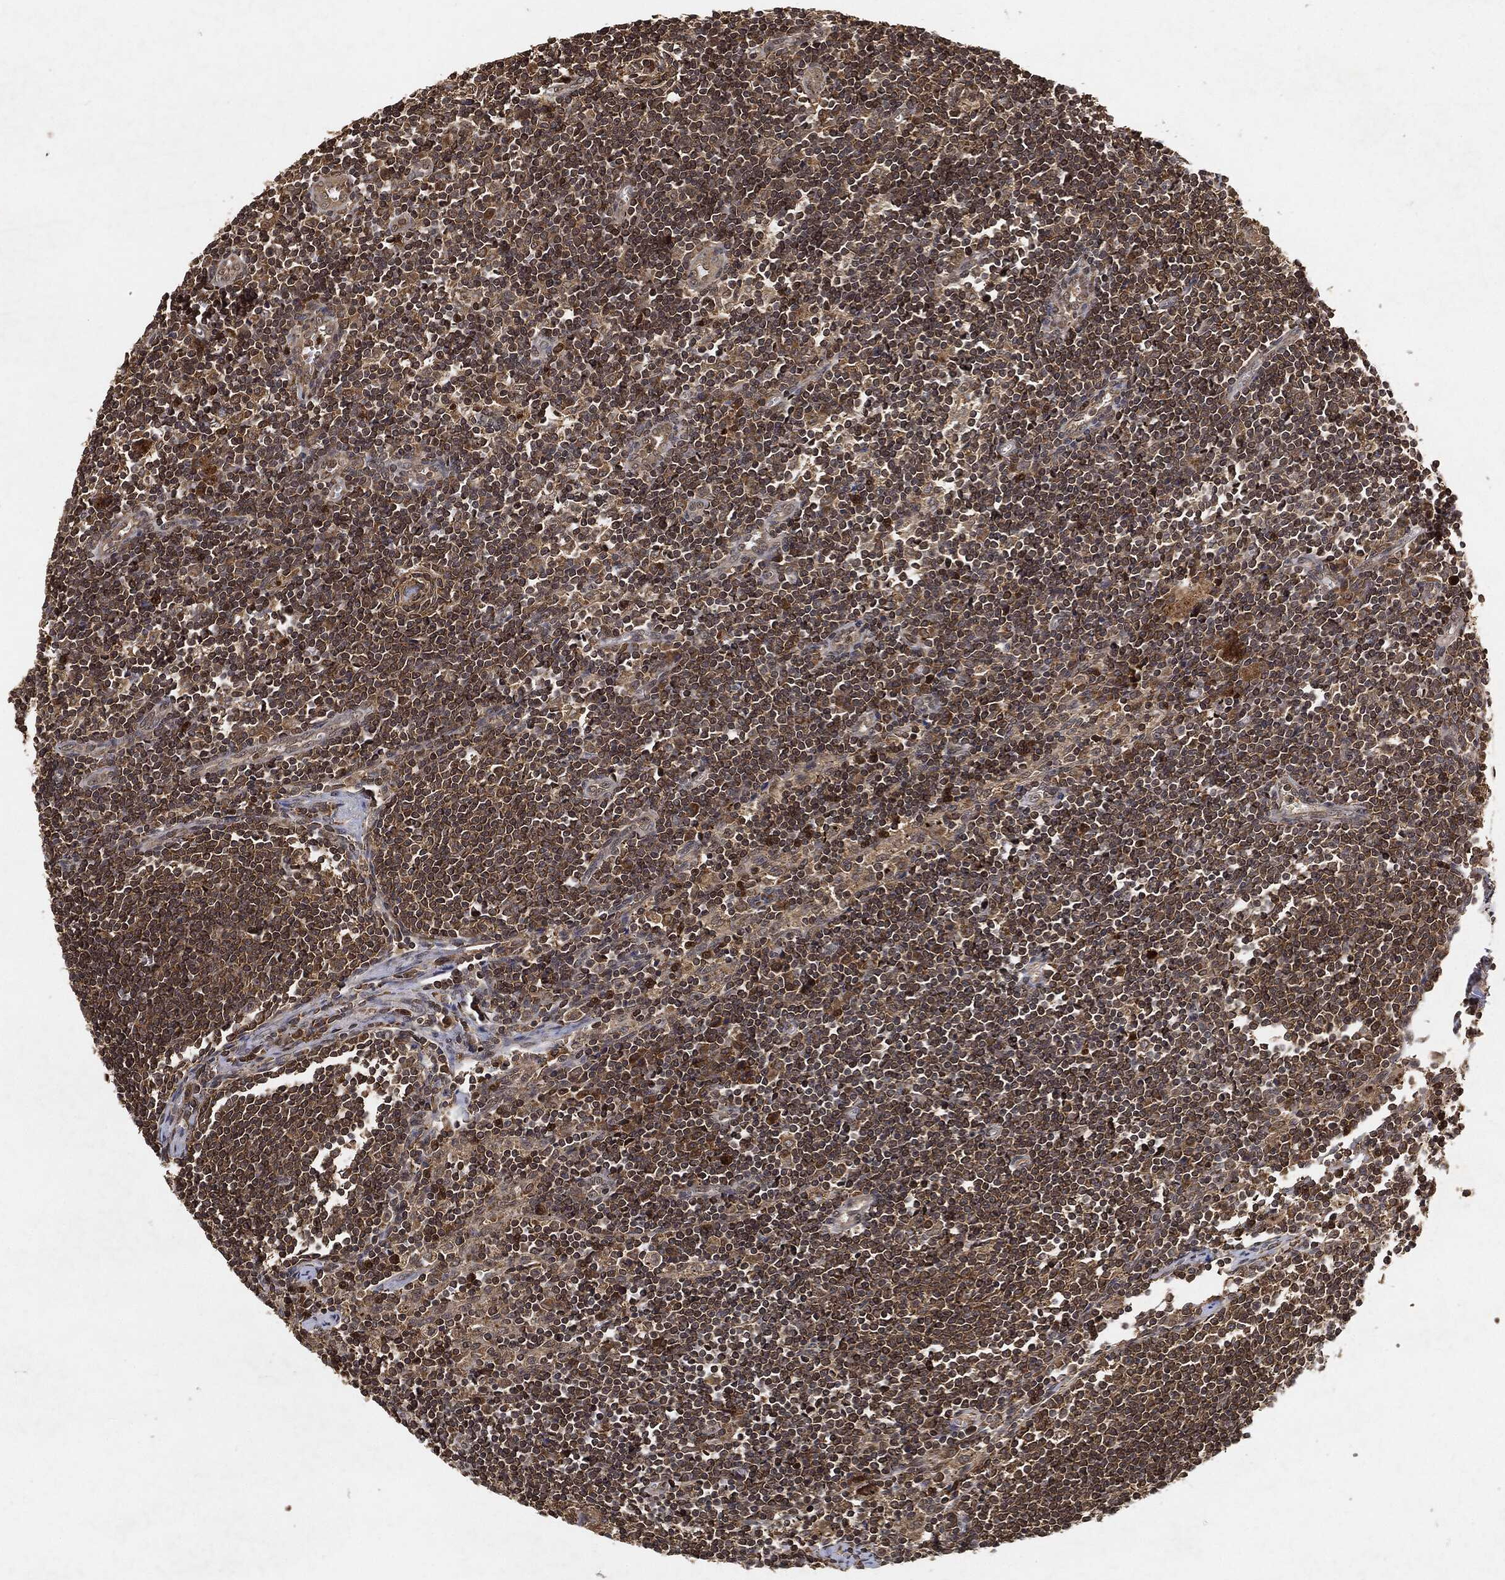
{"staining": {"intensity": "negative", "quantity": "none", "location": "none"}, "tissue": "lymph node", "cell_type": "Non-germinal center cells", "image_type": "normal", "snomed": [{"axis": "morphology", "description": "Normal tissue, NOS"}, {"axis": "morphology", "description": "Adenocarcinoma, NOS"}, {"axis": "topography", "description": "Lymph node"}, {"axis": "topography", "description": "Pancreas"}], "caption": "Non-germinal center cells are negative for brown protein staining in unremarkable lymph node. (Immunohistochemistry, brightfield microscopy, high magnification).", "gene": "ZNF226", "patient": {"sex": "female", "age": 58}}